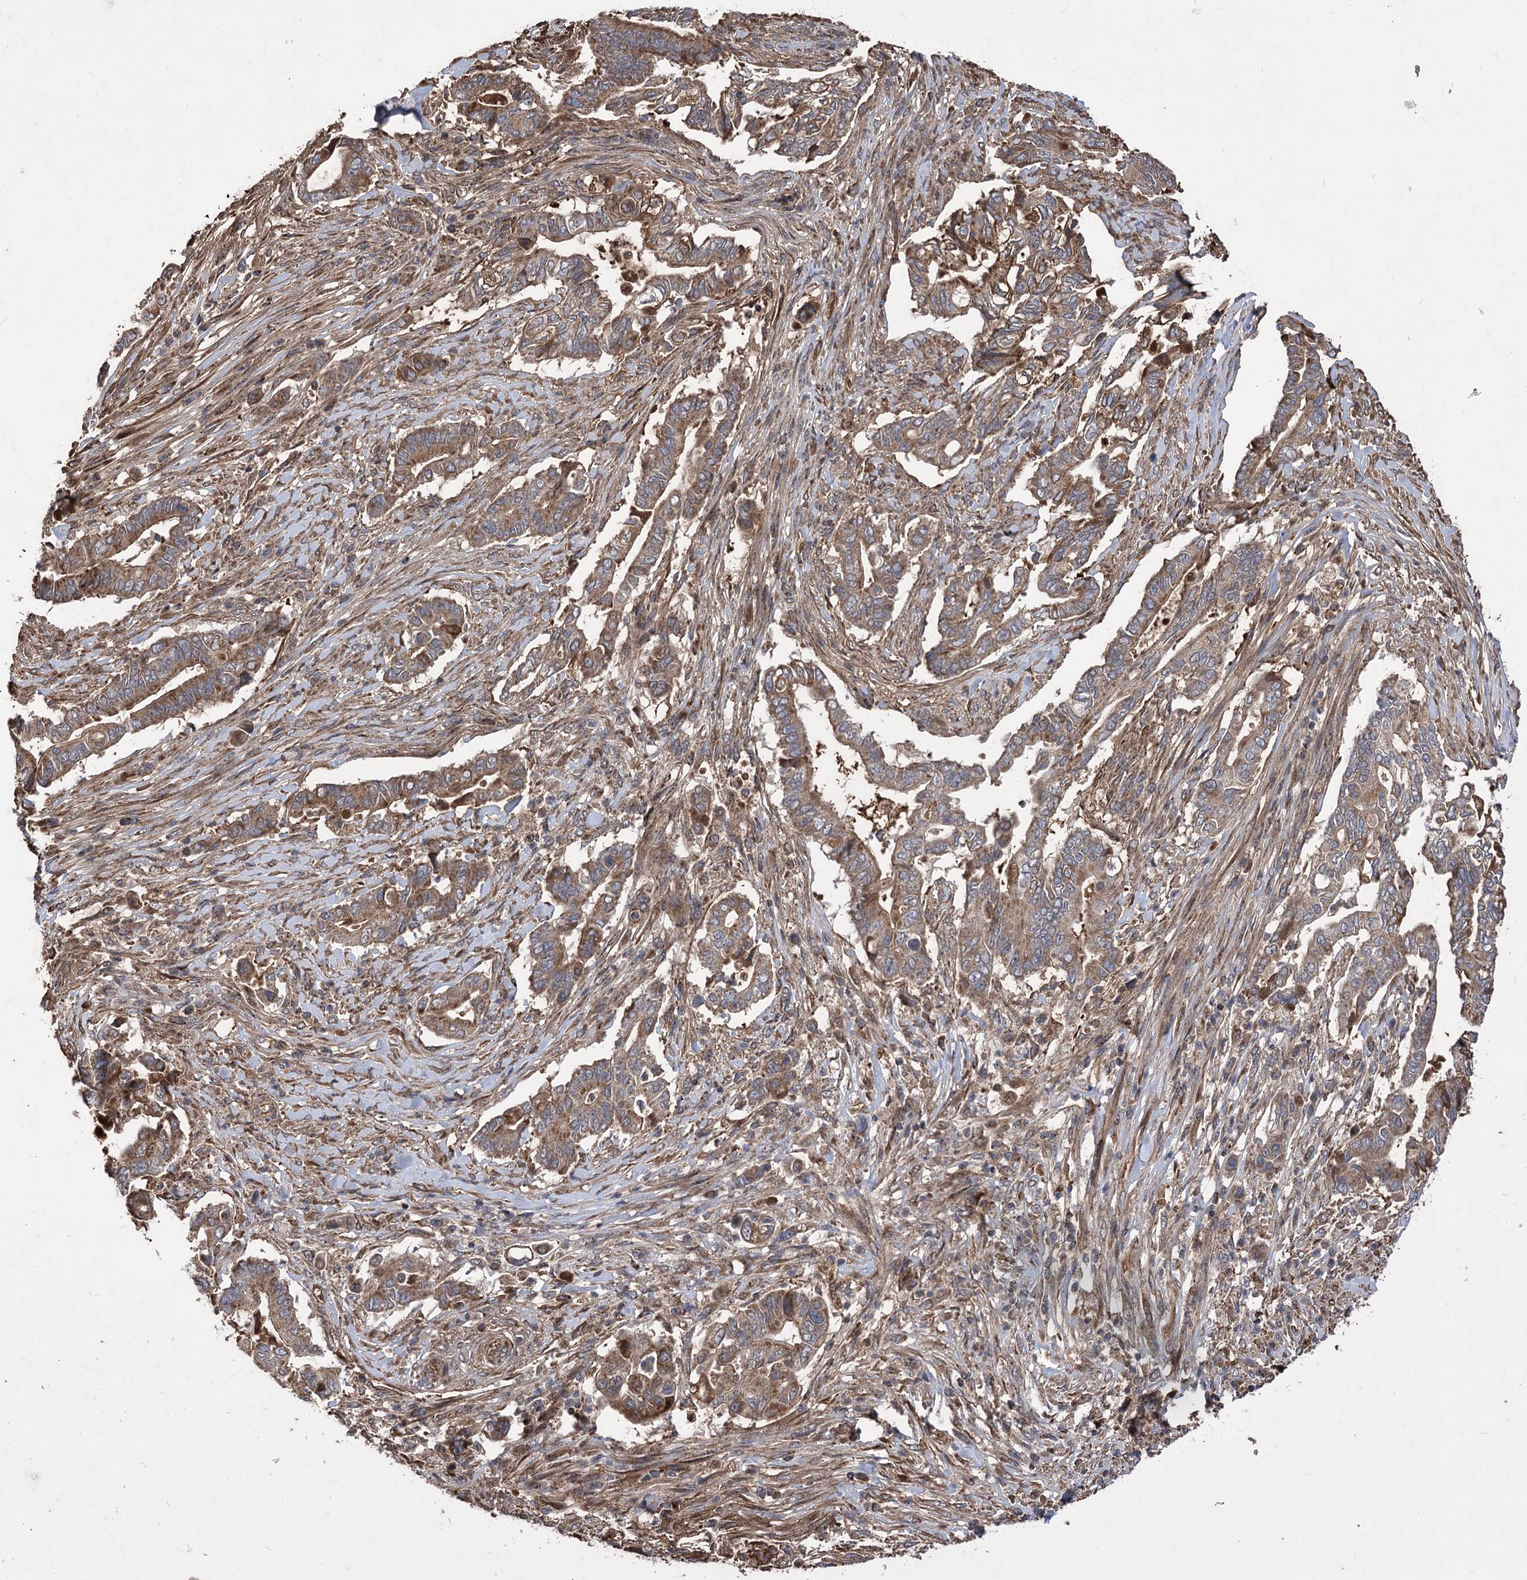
{"staining": {"intensity": "strong", "quantity": ">75%", "location": "cytoplasmic/membranous"}, "tissue": "pancreatic cancer", "cell_type": "Tumor cells", "image_type": "cancer", "snomed": [{"axis": "morphology", "description": "Adenocarcinoma, NOS"}, {"axis": "topography", "description": "Pancreas"}], "caption": "Protein staining by immunohistochemistry exhibits strong cytoplasmic/membranous positivity in approximately >75% of tumor cells in pancreatic adenocarcinoma.", "gene": "RASSF3", "patient": {"sex": "male", "age": 68}}